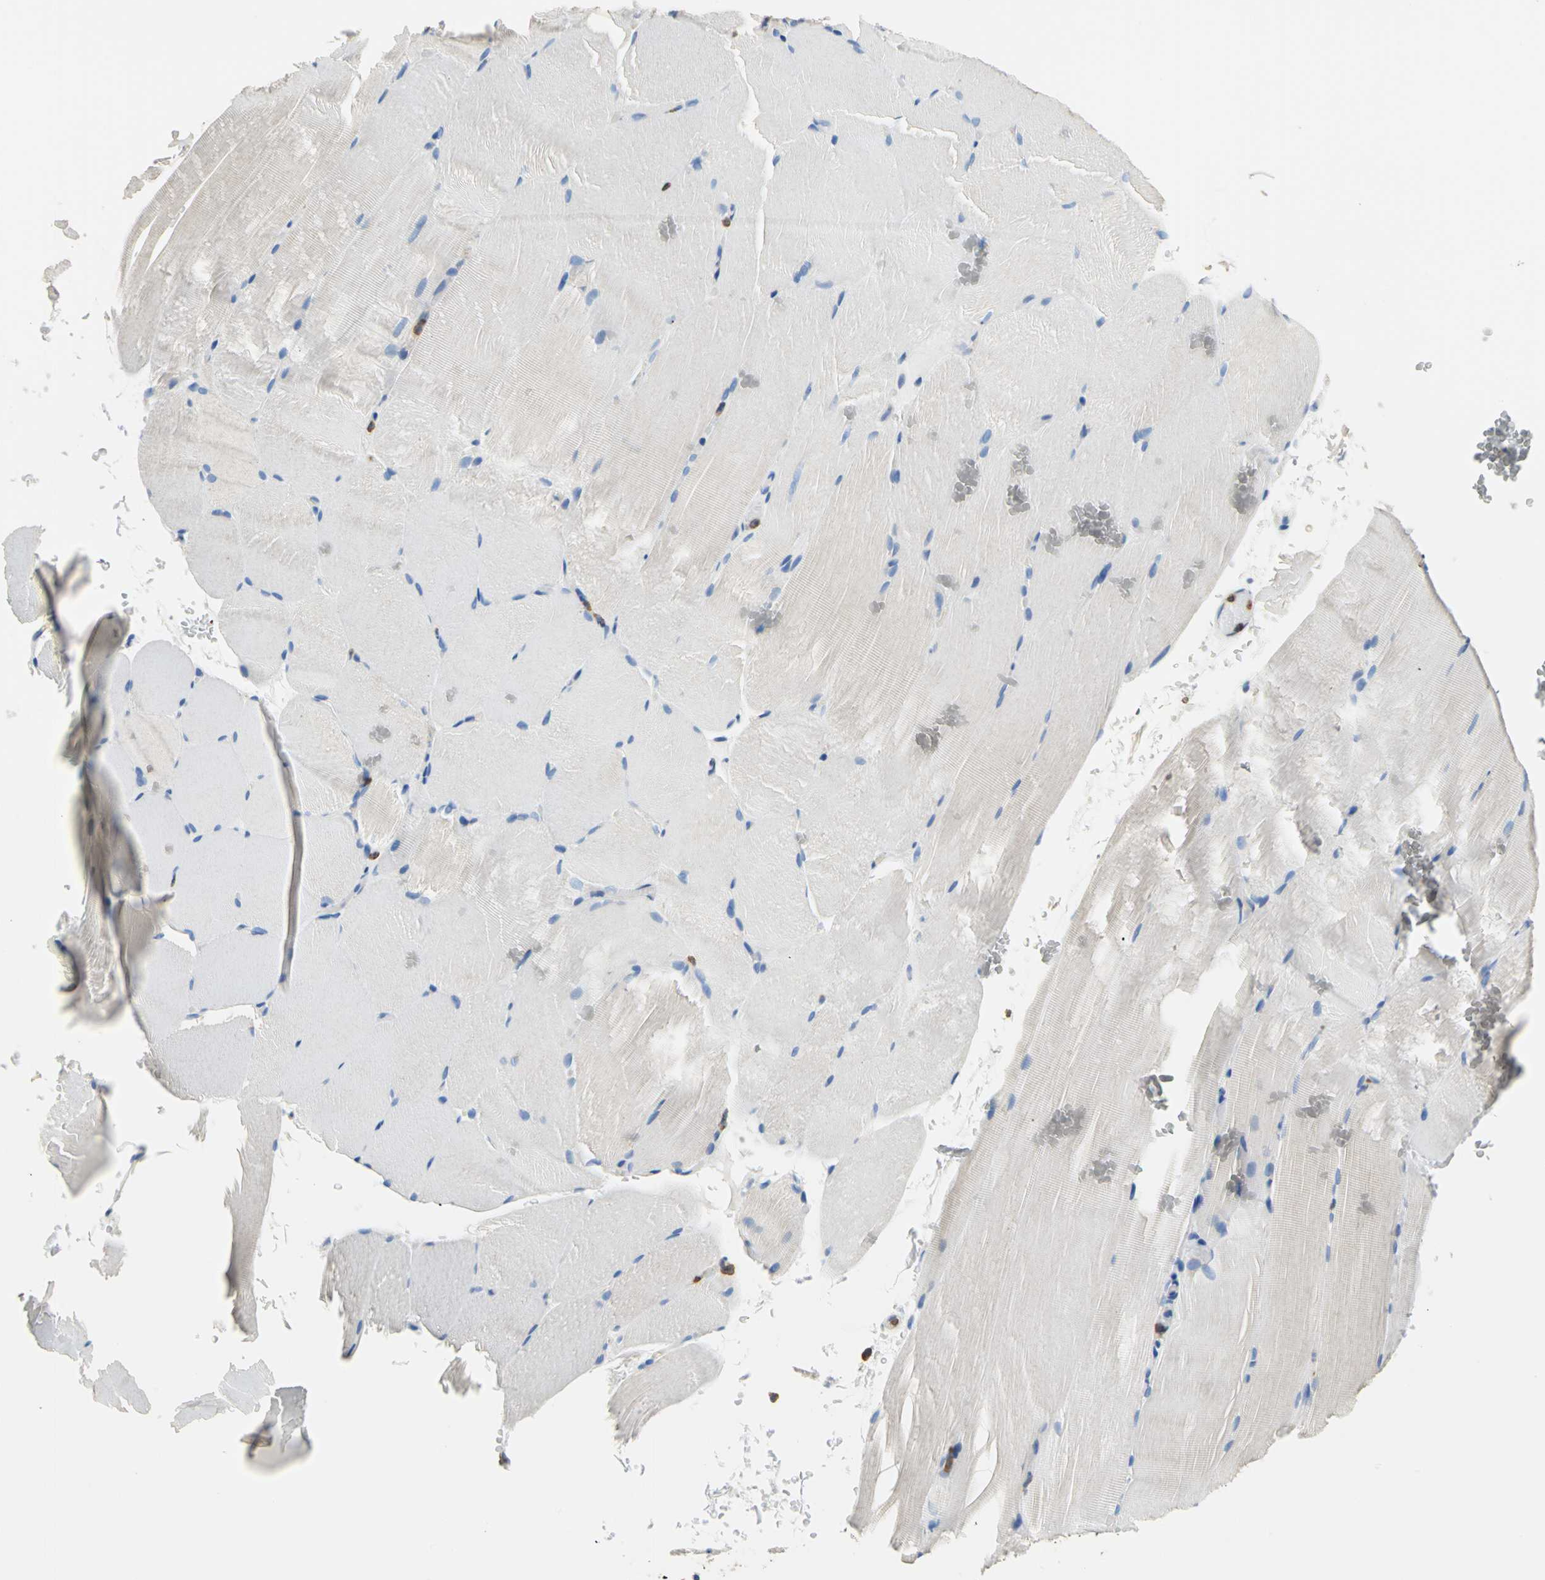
{"staining": {"intensity": "negative", "quantity": "none", "location": "none"}, "tissue": "skeletal muscle", "cell_type": "Myocytes", "image_type": "normal", "snomed": [{"axis": "morphology", "description": "Normal tissue, NOS"}, {"axis": "topography", "description": "Skeletal muscle"}, {"axis": "topography", "description": "Parathyroid gland"}], "caption": "Immunohistochemistry (IHC) micrograph of normal skeletal muscle: human skeletal muscle stained with DAB demonstrates no significant protein staining in myocytes.", "gene": "SEPTIN11", "patient": {"sex": "female", "age": 37}}